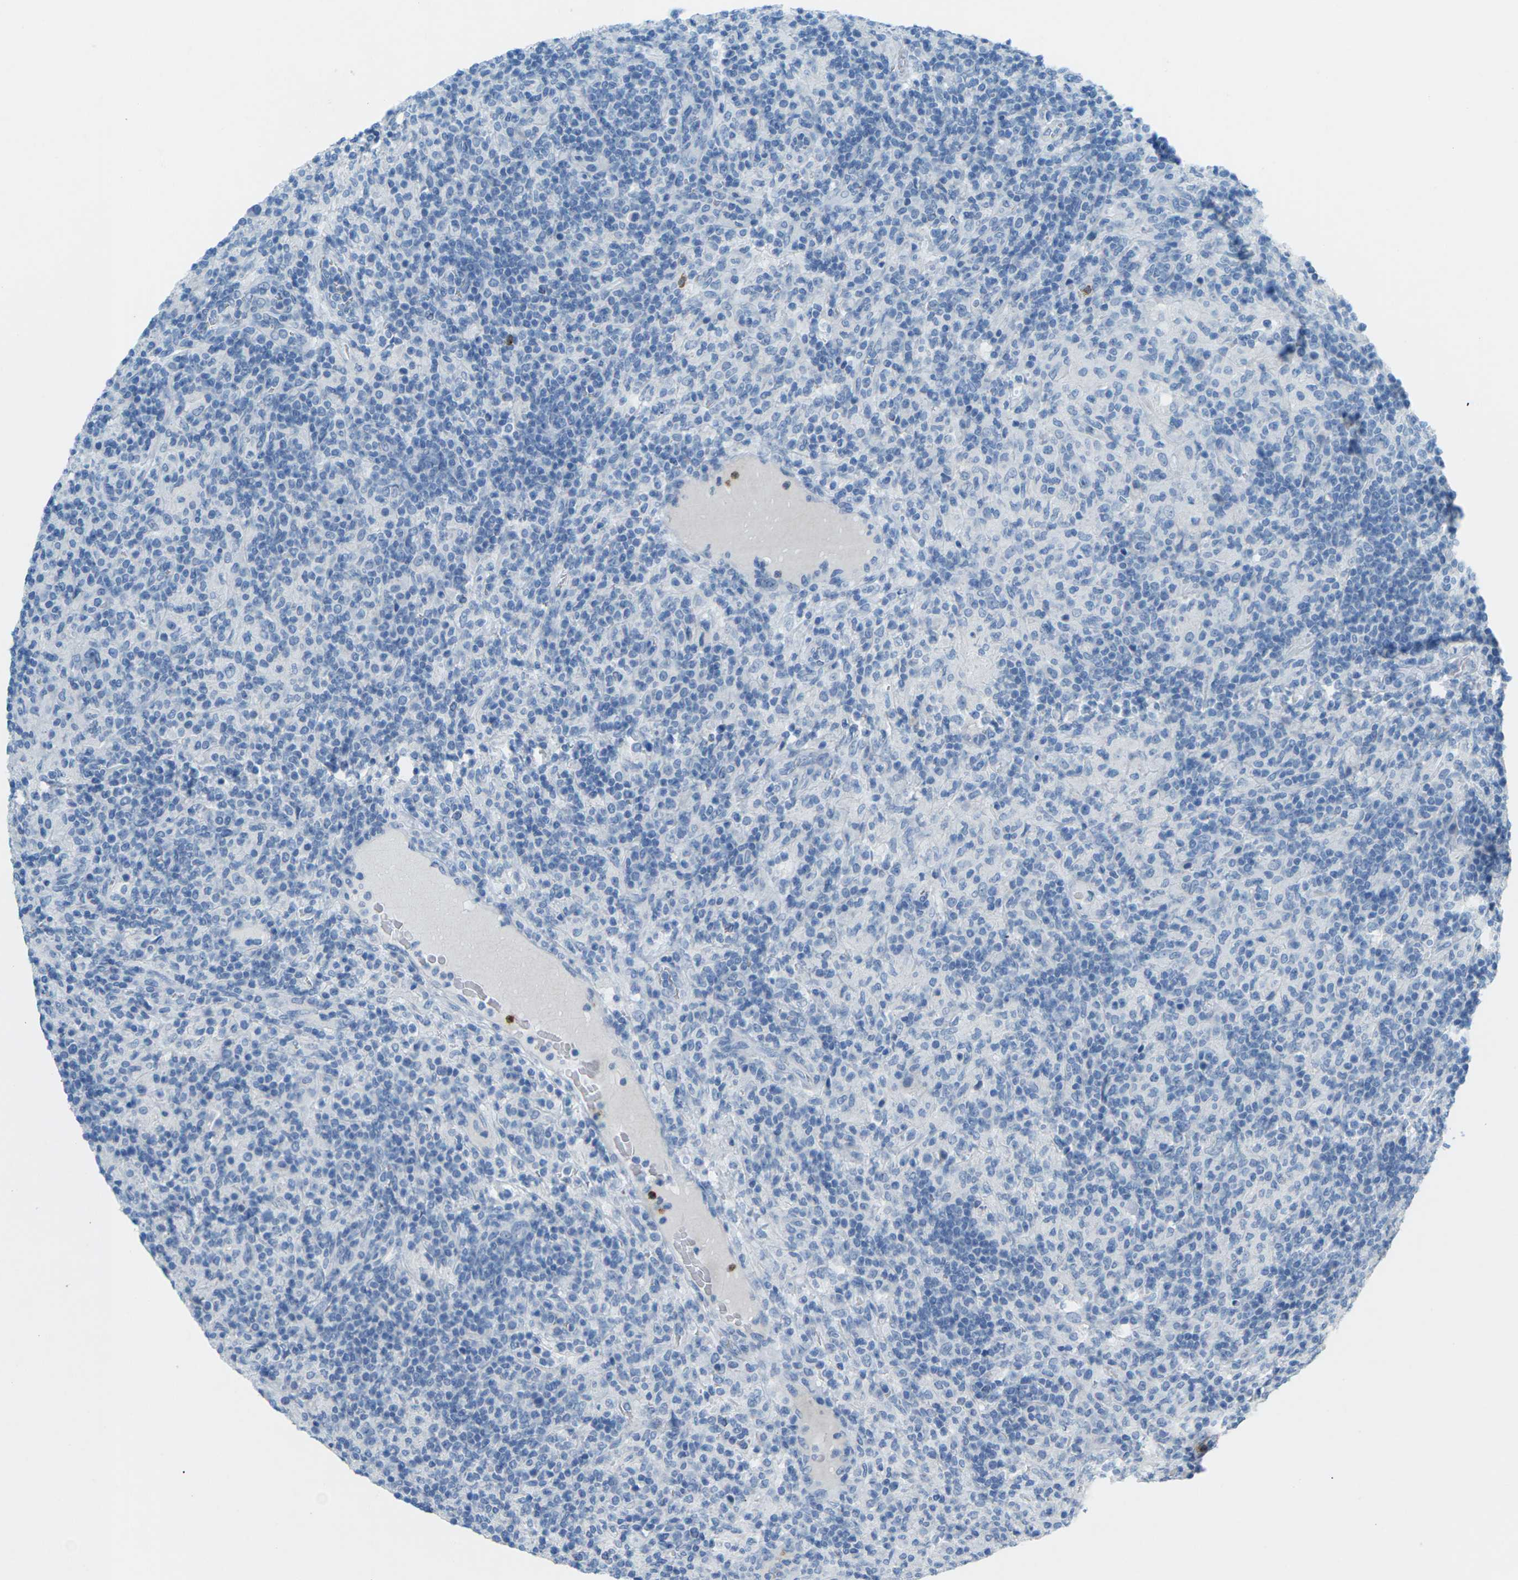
{"staining": {"intensity": "negative", "quantity": "none", "location": "none"}, "tissue": "lymphoma", "cell_type": "Tumor cells", "image_type": "cancer", "snomed": [{"axis": "morphology", "description": "Hodgkin's disease, NOS"}, {"axis": "topography", "description": "Lymph node"}], "caption": "Immunohistochemistry micrograph of lymphoma stained for a protein (brown), which reveals no expression in tumor cells.", "gene": "CDH16", "patient": {"sex": "male", "age": 70}}